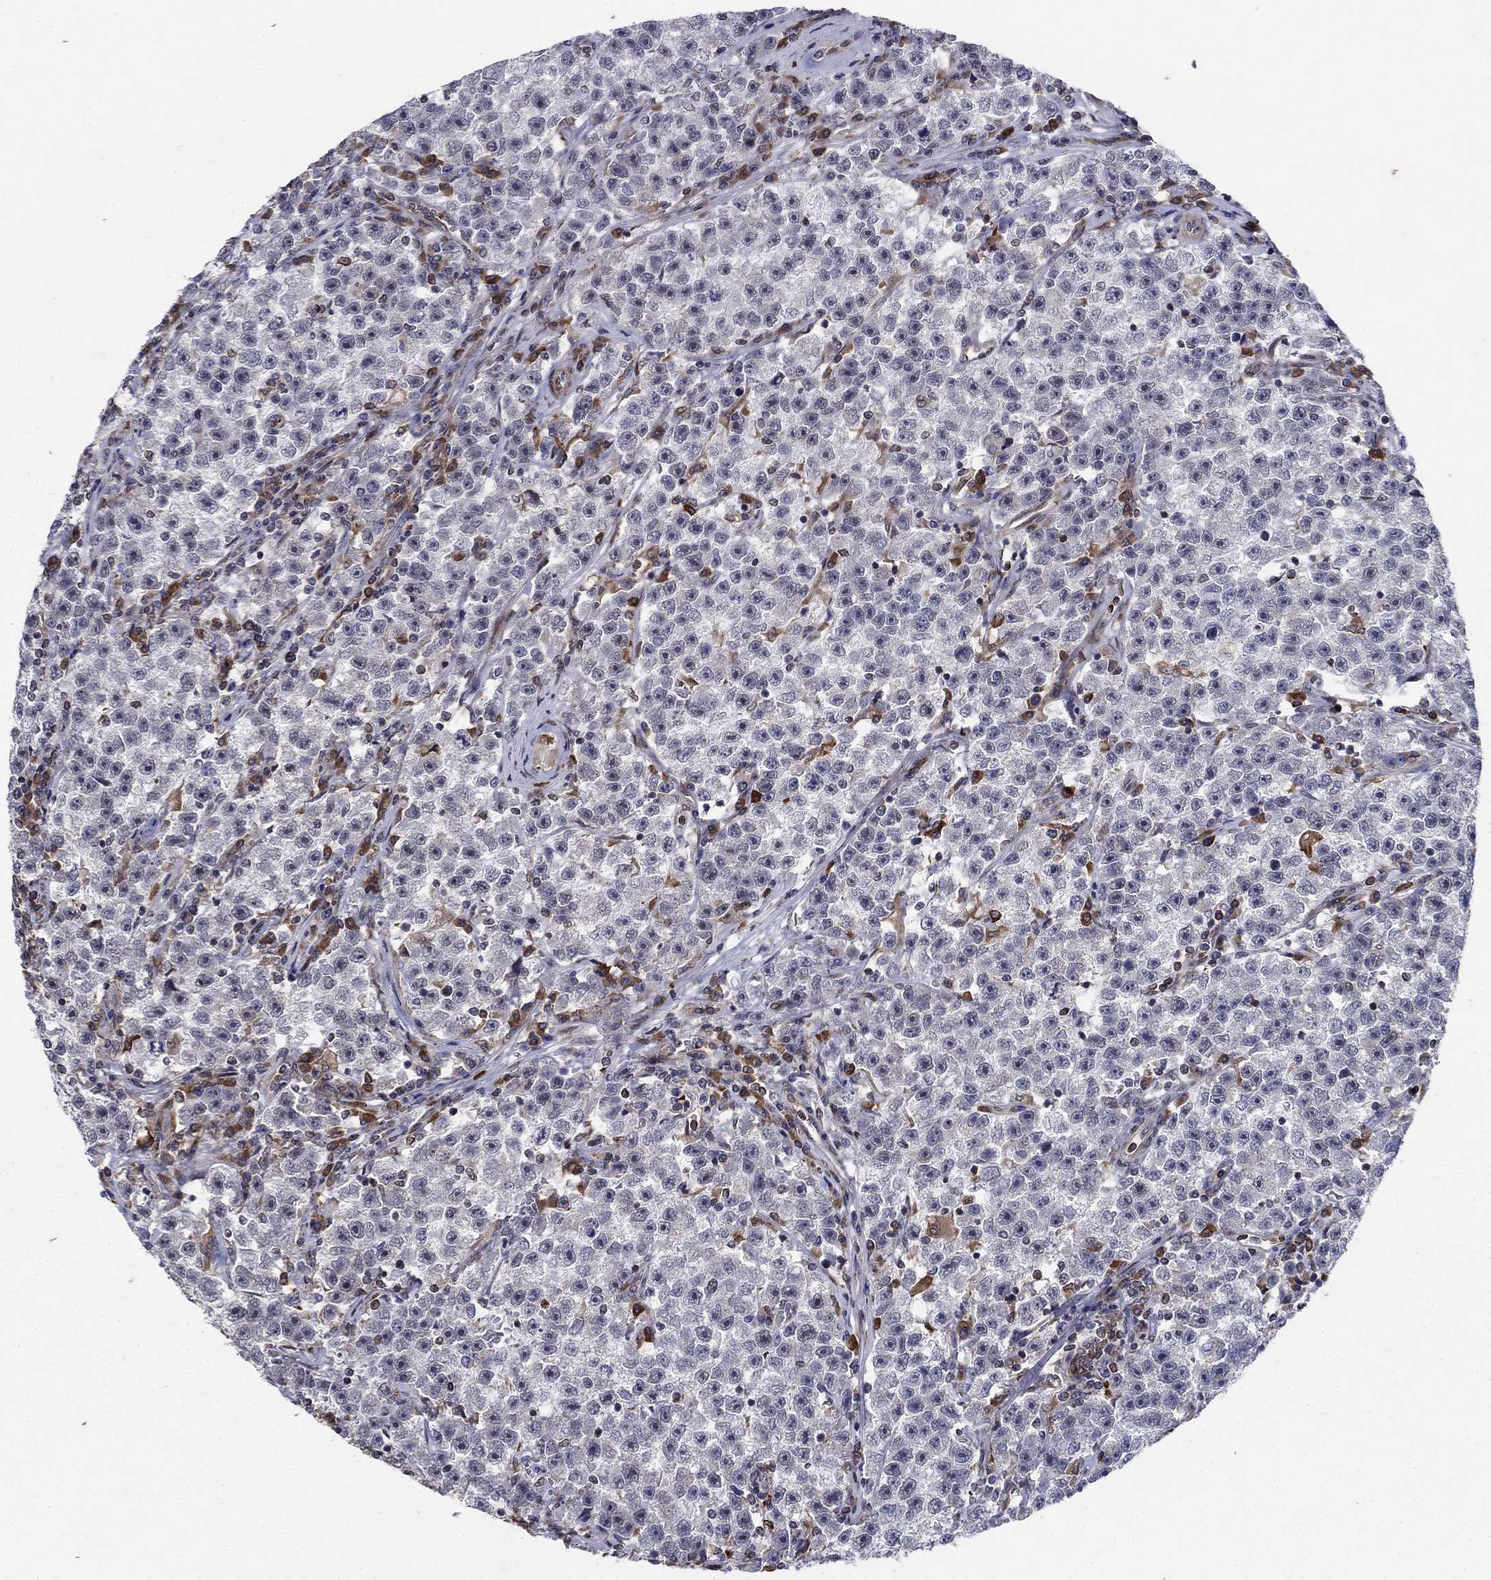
{"staining": {"intensity": "negative", "quantity": "none", "location": "none"}, "tissue": "testis cancer", "cell_type": "Tumor cells", "image_type": "cancer", "snomed": [{"axis": "morphology", "description": "Seminoma, NOS"}, {"axis": "topography", "description": "Testis"}], "caption": "The IHC photomicrograph has no significant staining in tumor cells of testis cancer (seminoma) tissue.", "gene": "DHRS7", "patient": {"sex": "male", "age": 22}}